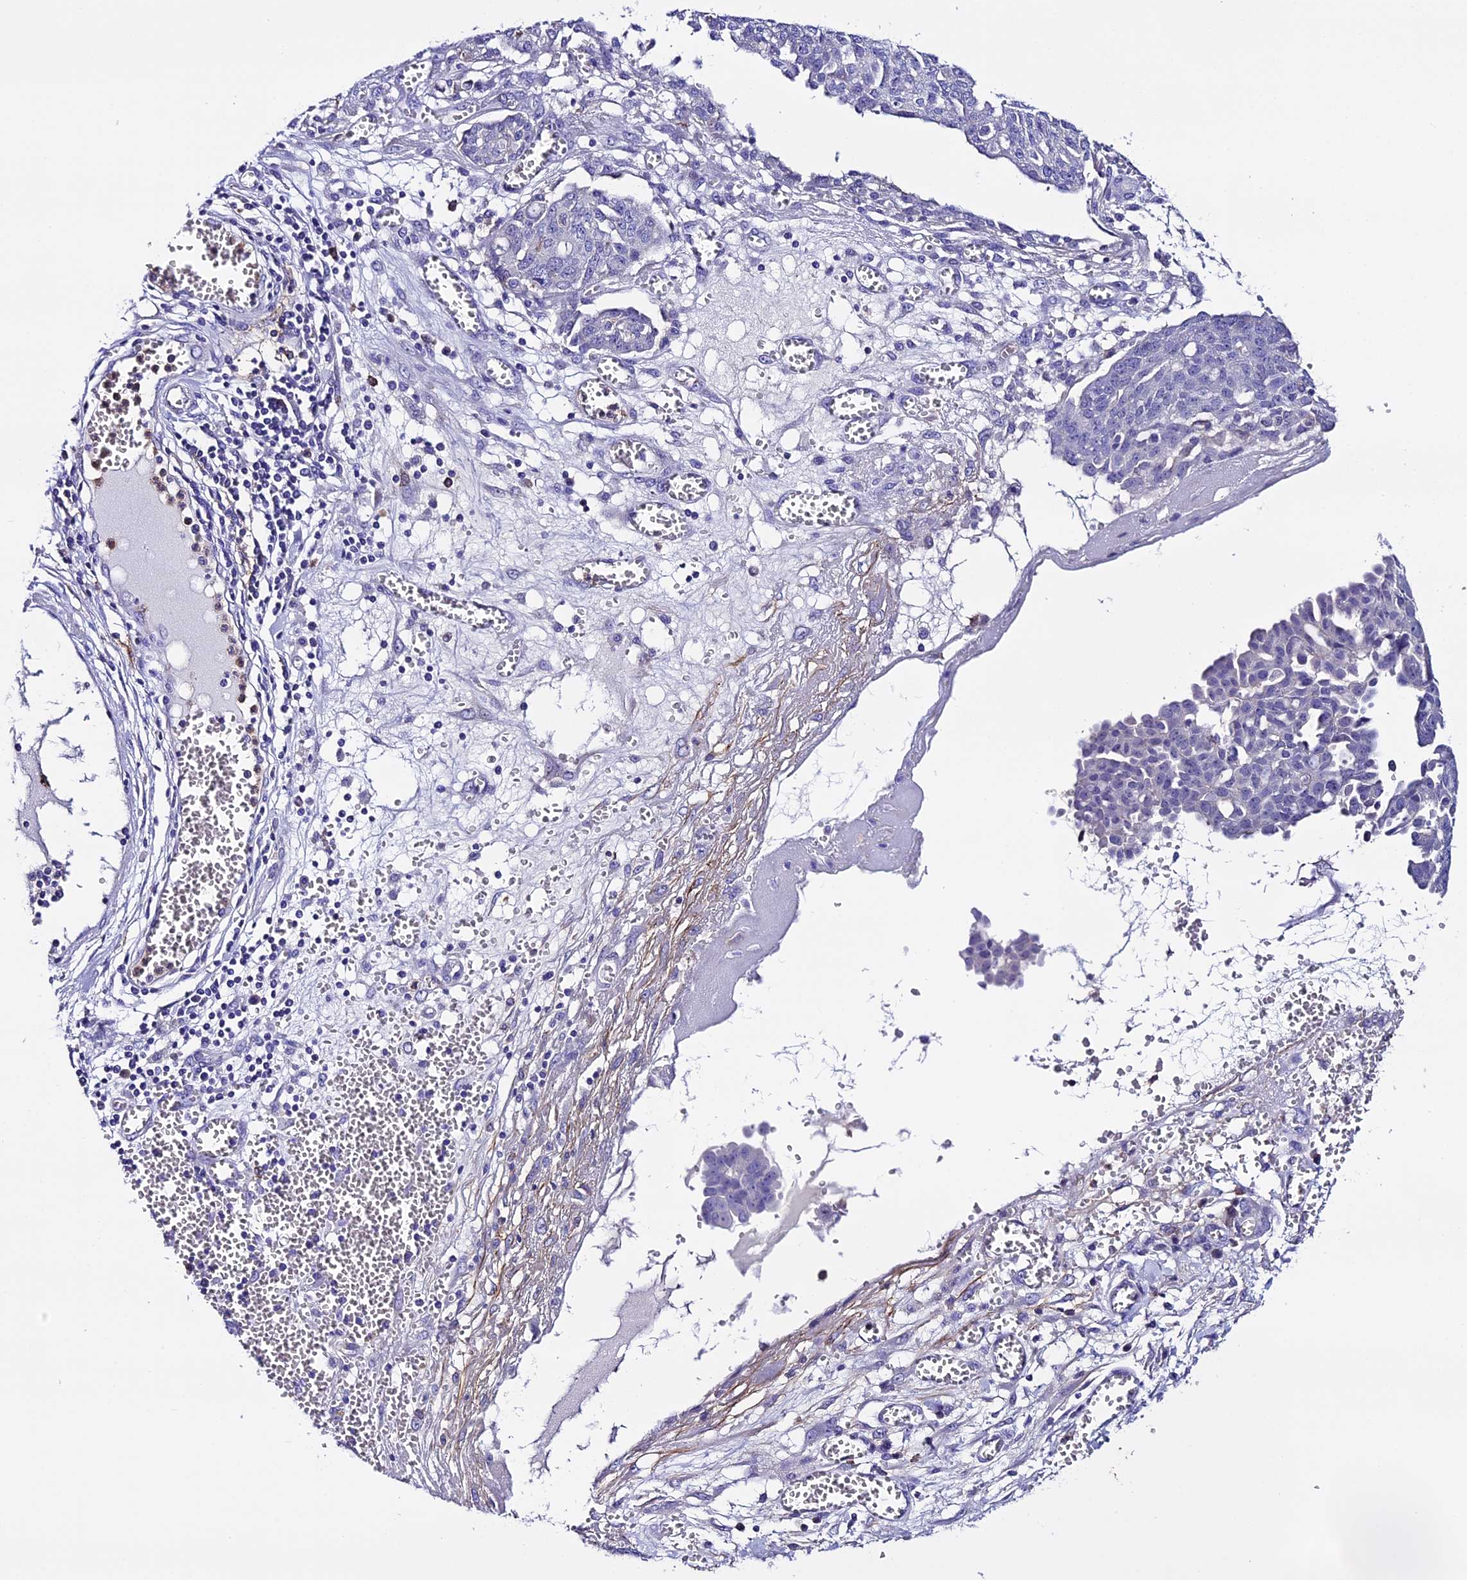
{"staining": {"intensity": "negative", "quantity": "none", "location": "none"}, "tissue": "ovarian cancer", "cell_type": "Tumor cells", "image_type": "cancer", "snomed": [{"axis": "morphology", "description": "Cystadenocarcinoma, serous, NOS"}, {"axis": "topography", "description": "Soft tissue"}, {"axis": "topography", "description": "Ovary"}], "caption": "DAB (3,3'-diaminobenzidine) immunohistochemical staining of serous cystadenocarcinoma (ovarian) shows no significant expression in tumor cells.", "gene": "NOD2", "patient": {"sex": "female", "age": 57}}